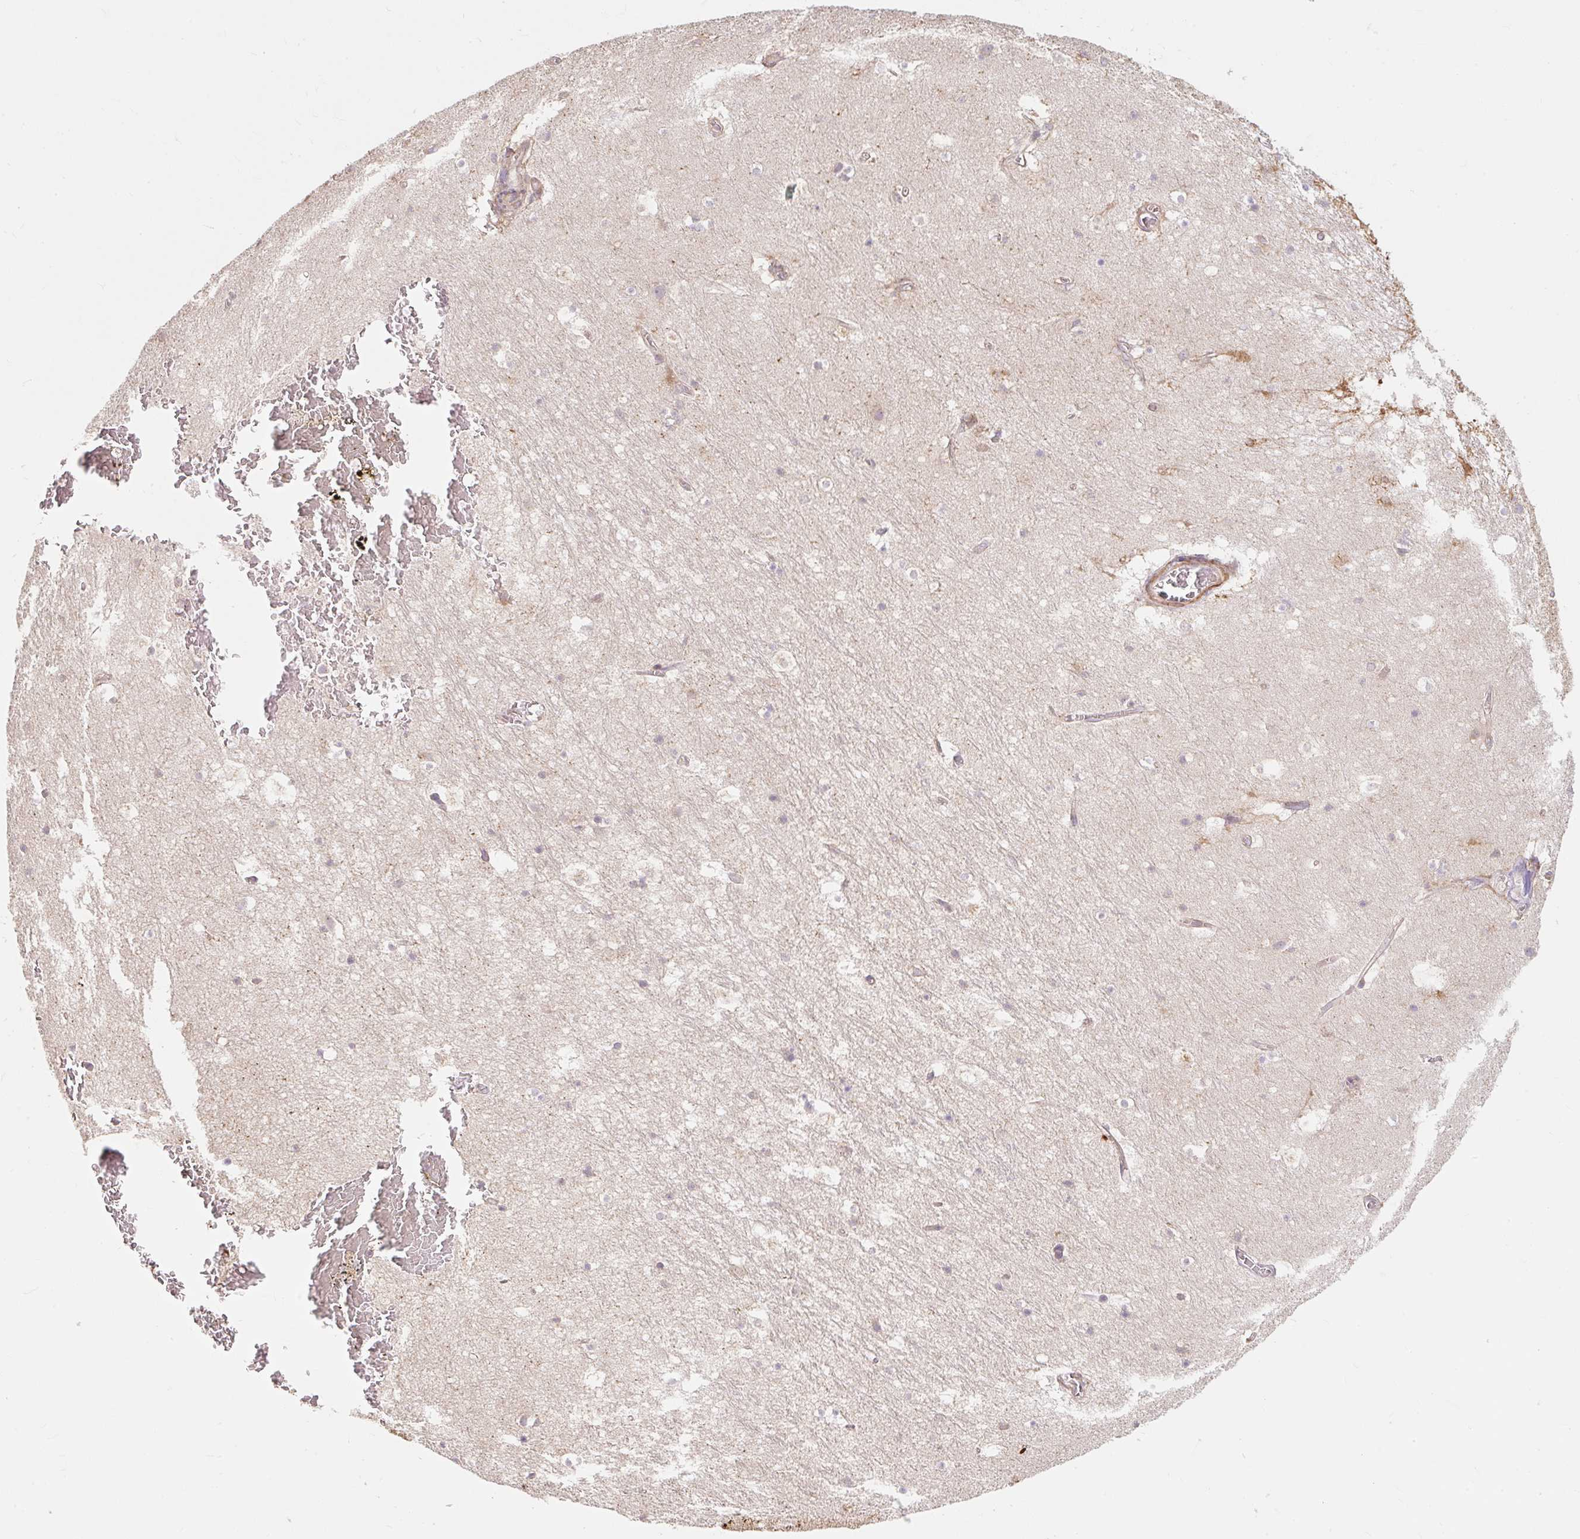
{"staining": {"intensity": "negative", "quantity": "none", "location": "none"}, "tissue": "hippocampus", "cell_type": "Glial cells", "image_type": "normal", "snomed": [{"axis": "morphology", "description": "Normal tissue, NOS"}, {"axis": "topography", "description": "Hippocampus"}], "caption": "DAB immunohistochemical staining of normal human hippocampus shows no significant positivity in glial cells. (DAB immunohistochemistry (IHC) visualized using brightfield microscopy, high magnification).", "gene": "EMC10", "patient": {"sex": "female", "age": 52}}